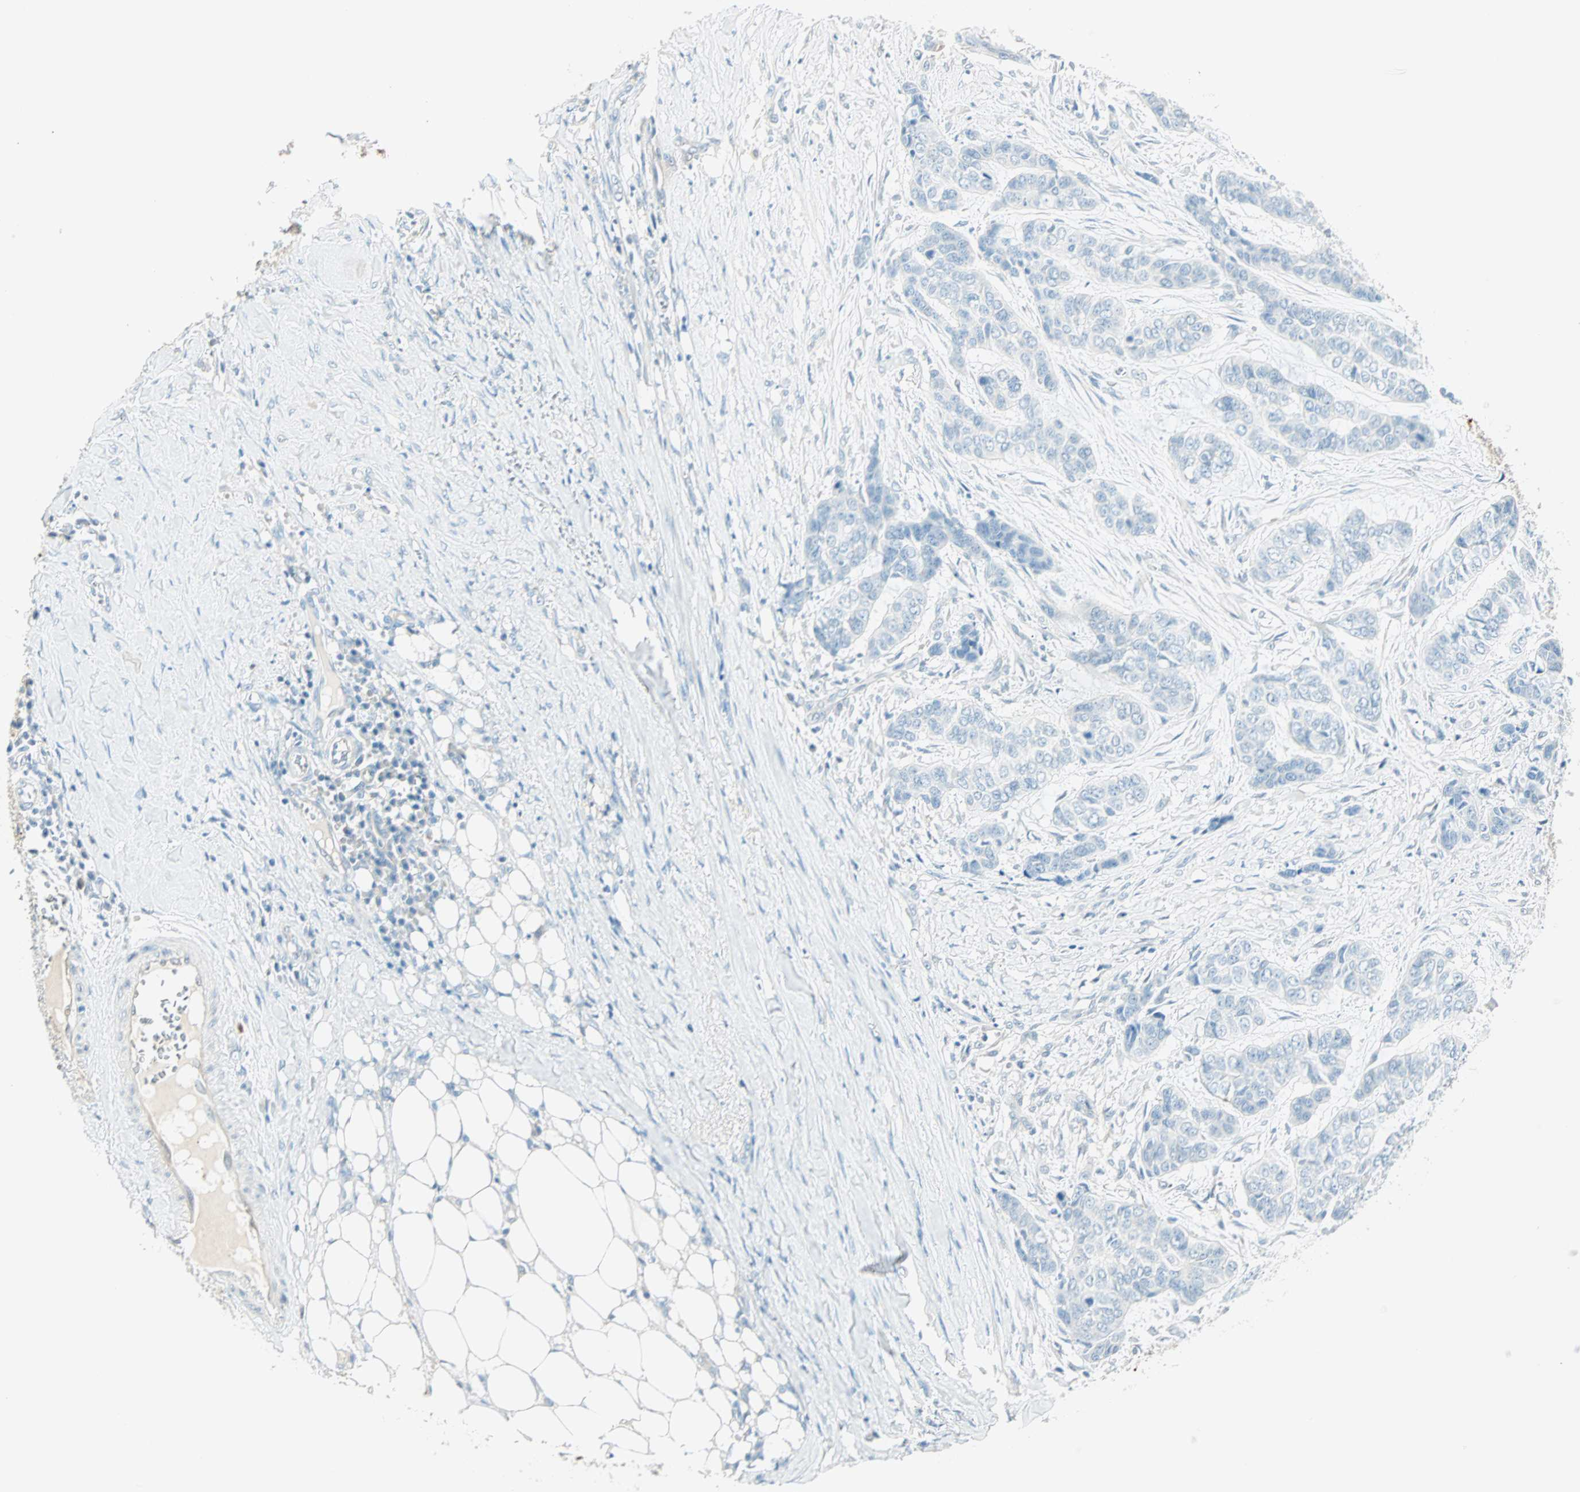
{"staining": {"intensity": "negative", "quantity": "none", "location": "none"}, "tissue": "skin cancer", "cell_type": "Tumor cells", "image_type": "cancer", "snomed": [{"axis": "morphology", "description": "Basal cell carcinoma"}, {"axis": "topography", "description": "Skin"}], "caption": "Immunohistochemistry (IHC) photomicrograph of human basal cell carcinoma (skin) stained for a protein (brown), which shows no staining in tumor cells.", "gene": "S100A1", "patient": {"sex": "female", "age": 64}}